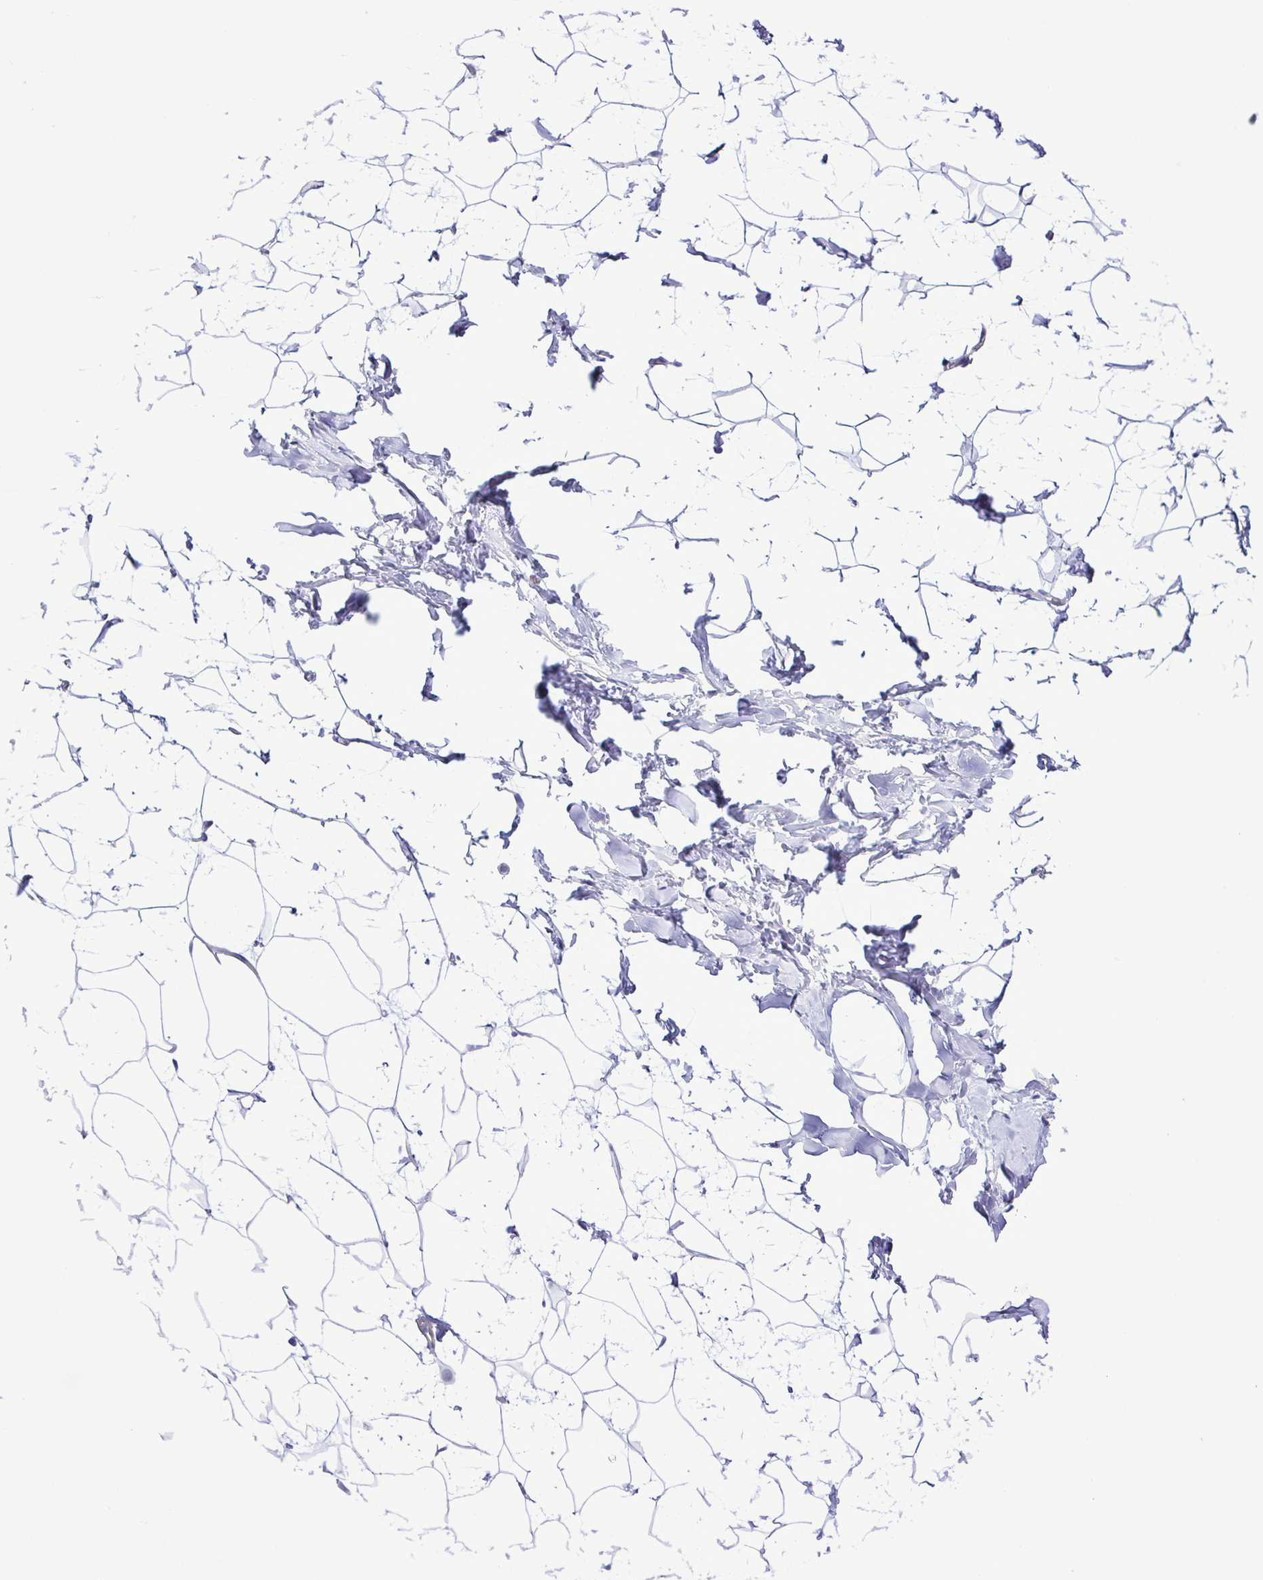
{"staining": {"intensity": "negative", "quantity": "none", "location": "none"}, "tissue": "breast", "cell_type": "Adipocytes", "image_type": "normal", "snomed": [{"axis": "morphology", "description": "Normal tissue, NOS"}, {"axis": "topography", "description": "Breast"}], "caption": "Immunohistochemical staining of benign breast exhibits no significant positivity in adipocytes.", "gene": "GPR17", "patient": {"sex": "female", "age": 32}}